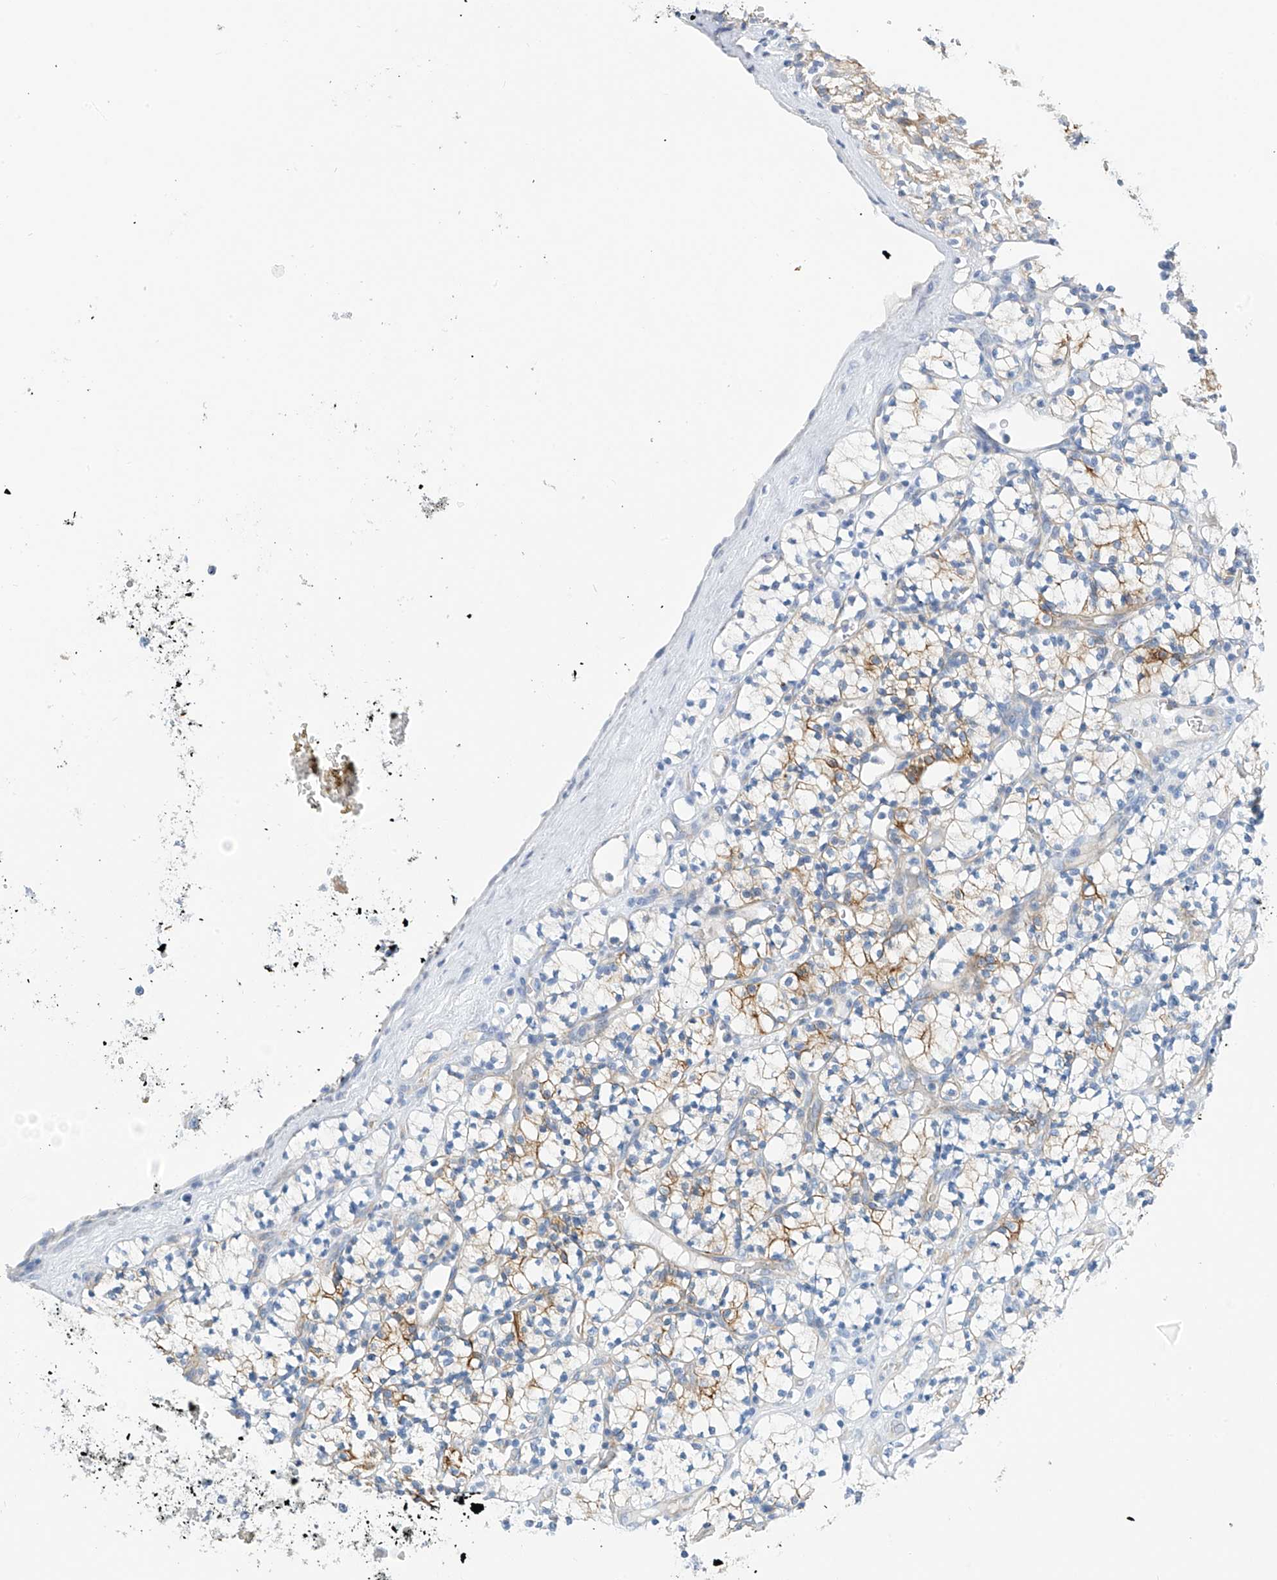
{"staining": {"intensity": "moderate", "quantity": "<25%", "location": "cytoplasmic/membranous"}, "tissue": "renal cancer", "cell_type": "Tumor cells", "image_type": "cancer", "snomed": [{"axis": "morphology", "description": "Adenocarcinoma, NOS"}, {"axis": "topography", "description": "Kidney"}], "caption": "Renal cancer (adenocarcinoma) tissue demonstrates moderate cytoplasmic/membranous positivity in about <25% of tumor cells", "gene": "PIK3C2B", "patient": {"sex": "male", "age": 77}}